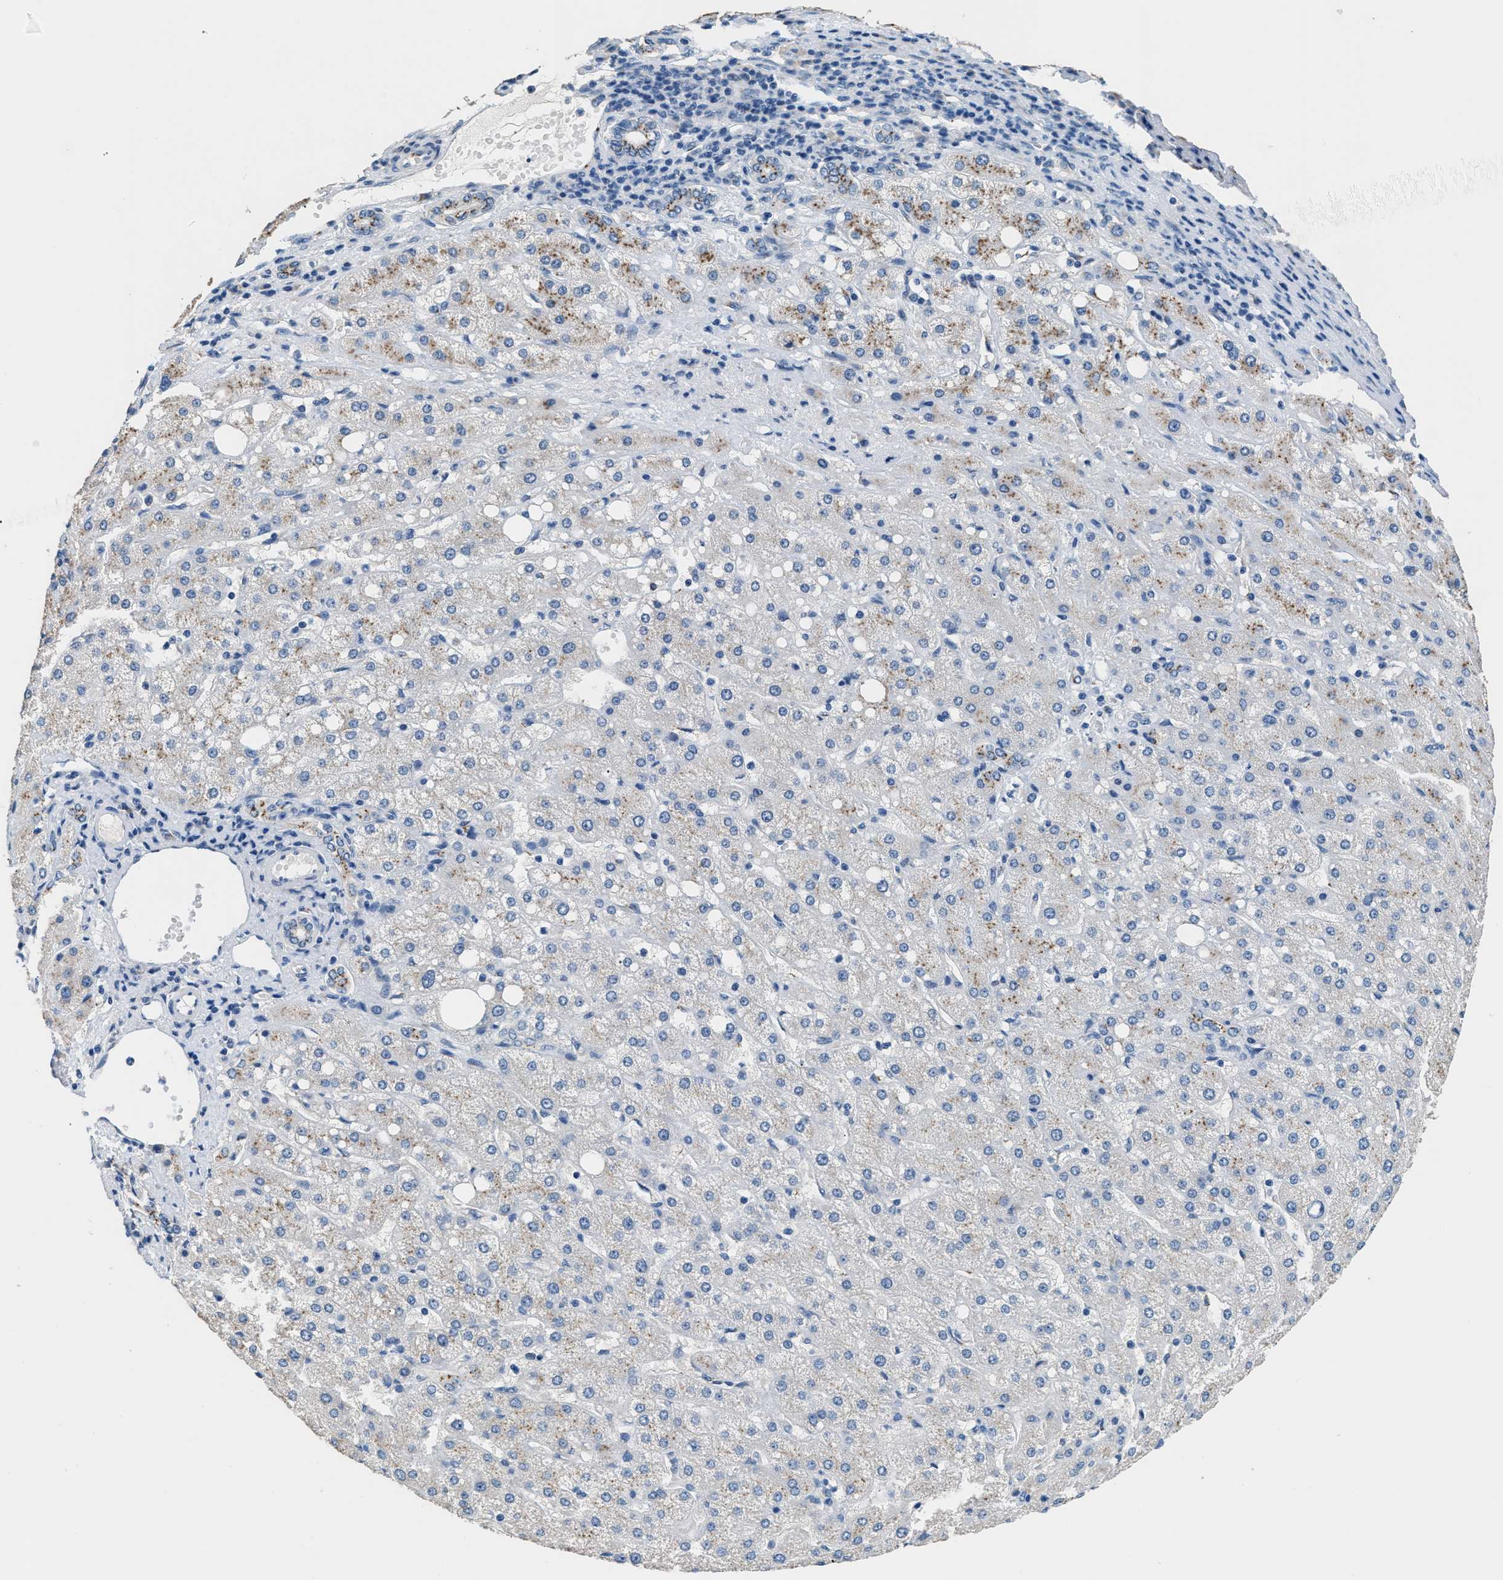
{"staining": {"intensity": "moderate", "quantity": "<25%", "location": "cytoplasmic/membranous"}, "tissue": "liver cancer", "cell_type": "Tumor cells", "image_type": "cancer", "snomed": [{"axis": "morphology", "description": "Carcinoma, Hepatocellular, NOS"}, {"axis": "topography", "description": "Liver"}], "caption": "Liver cancer tissue exhibits moderate cytoplasmic/membranous staining in about <25% of tumor cells, visualized by immunohistochemistry.", "gene": "GOLM1", "patient": {"sex": "male", "age": 80}}